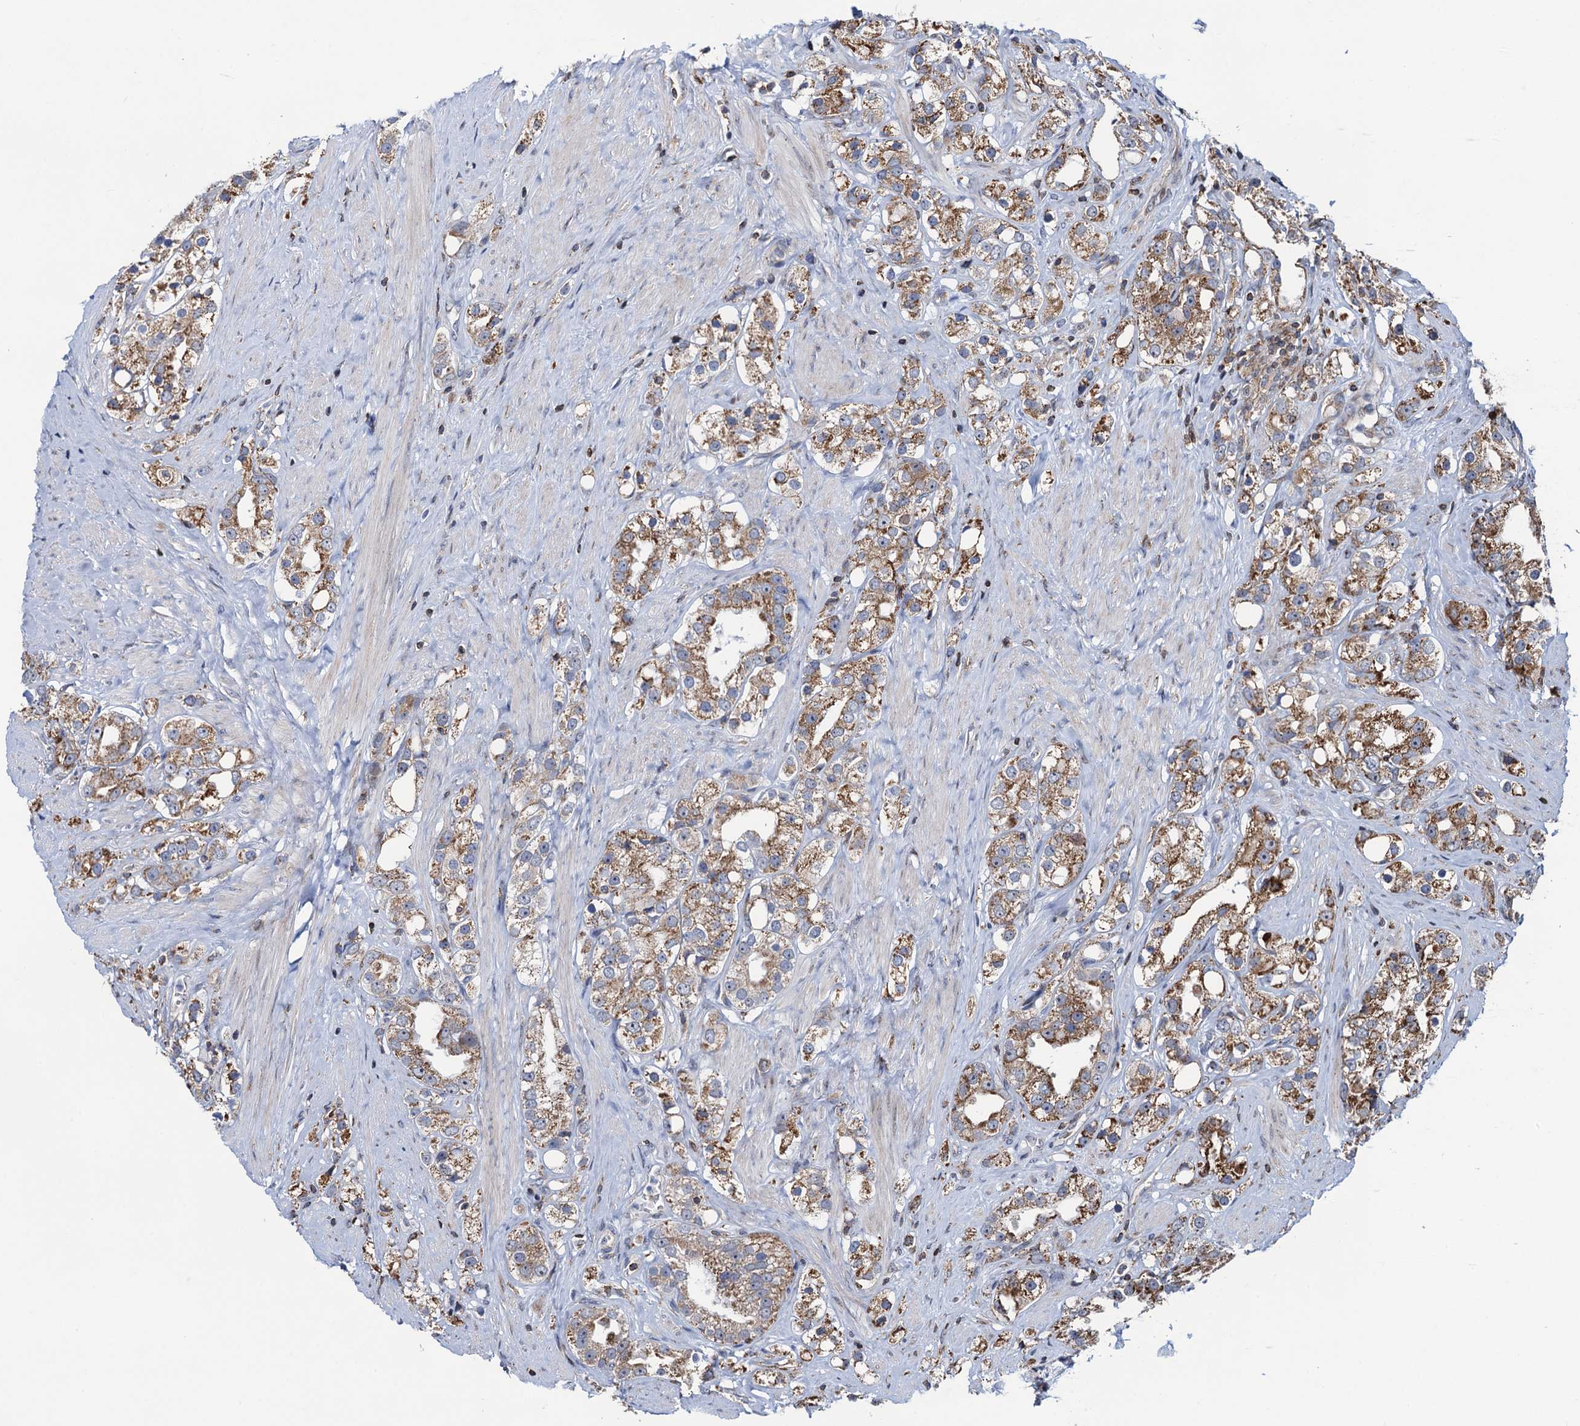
{"staining": {"intensity": "moderate", "quantity": ">75%", "location": "cytoplasmic/membranous"}, "tissue": "prostate cancer", "cell_type": "Tumor cells", "image_type": "cancer", "snomed": [{"axis": "morphology", "description": "Adenocarcinoma, NOS"}, {"axis": "topography", "description": "Prostate"}], "caption": "The micrograph displays a brown stain indicating the presence of a protein in the cytoplasmic/membranous of tumor cells in prostate adenocarcinoma.", "gene": "CCDC102A", "patient": {"sex": "male", "age": 79}}